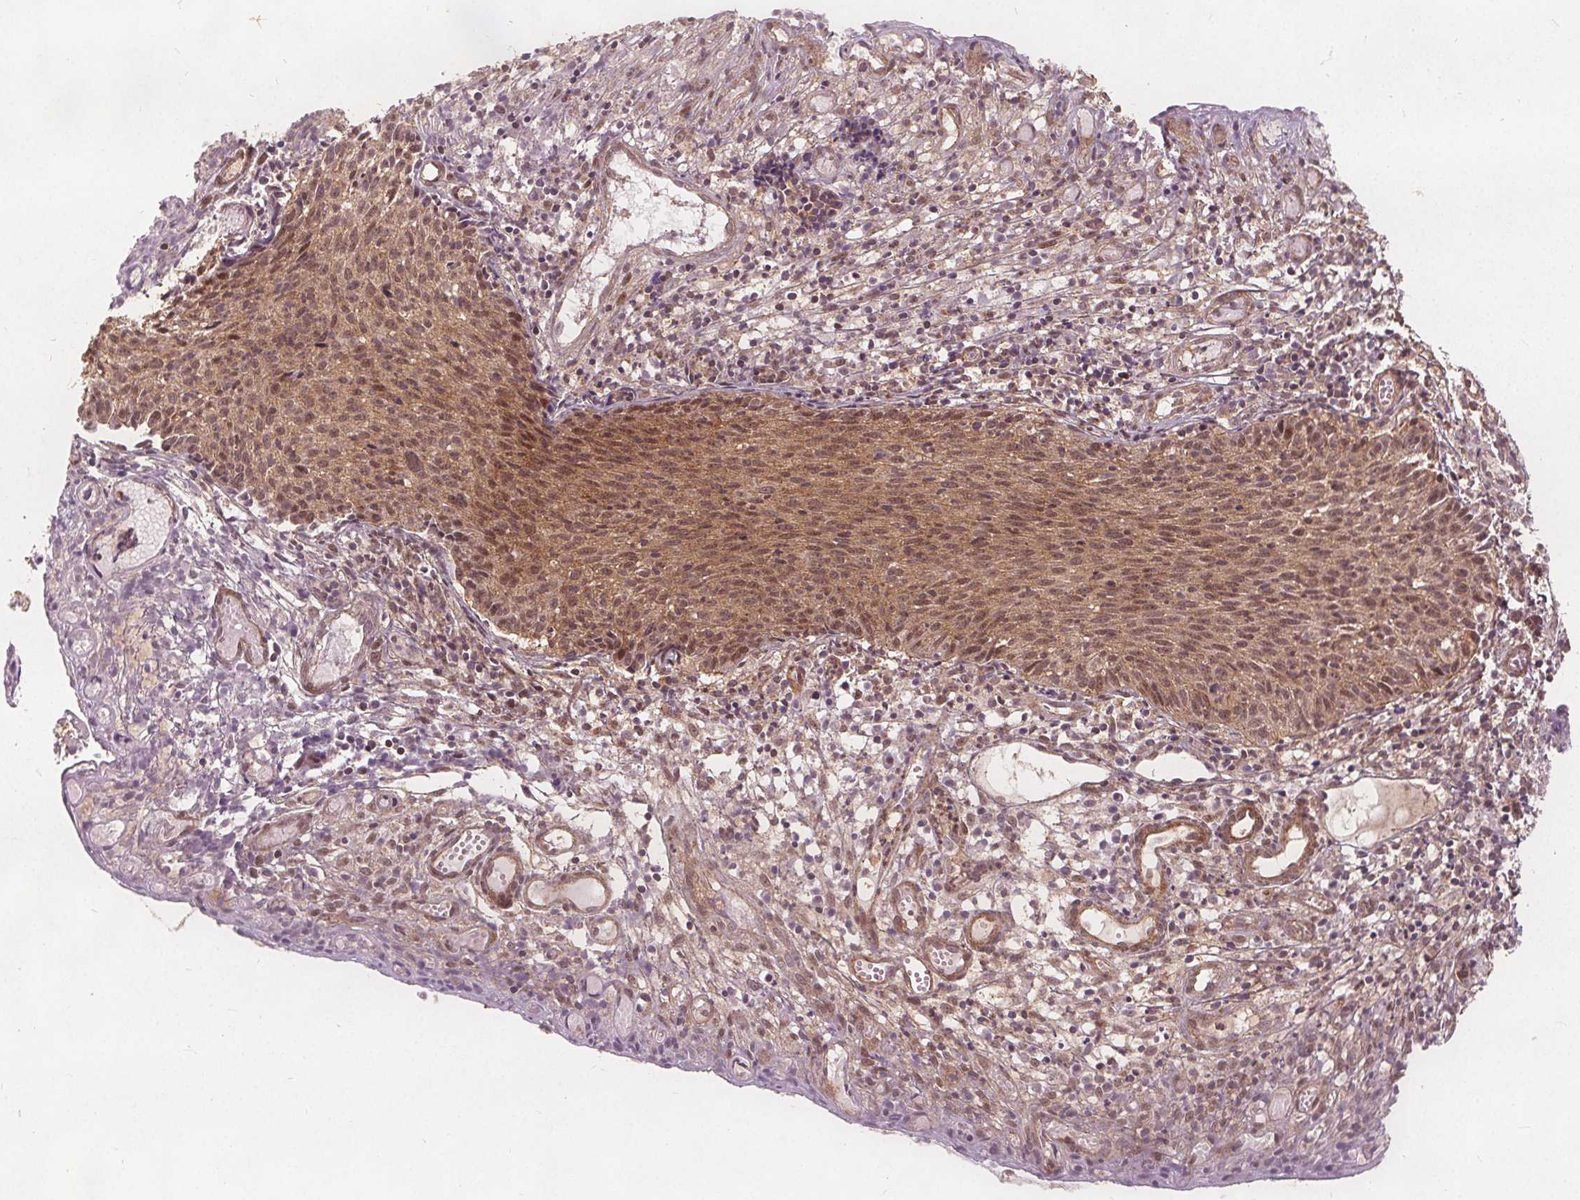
{"staining": {"intensity": "moderate", "quantity": ">75%", "location": "cytoplasmic/membranous,nuclear"}, "tissue": "cervical cancer", "cell_type": "Tumor cells", "image_type": "cancer", "snomed": [{"axis": "morphology", "description": "Squamous cell carcinoma, NOS"}, {"axis": "topography", "description": "Cervix"}], "caption": "This micrograph demonstrates cervical squamous cell carcinoma stained with immunohistochemistry (IHC) to label a protein in brown. The cytoplasmic/membranous and nuclear of tumor cells show moderate positivity for the protein. Nuclei are counter-stained blue.", "gene": "PPP1CB", "patient": {"sex": "female", "age": 30}}